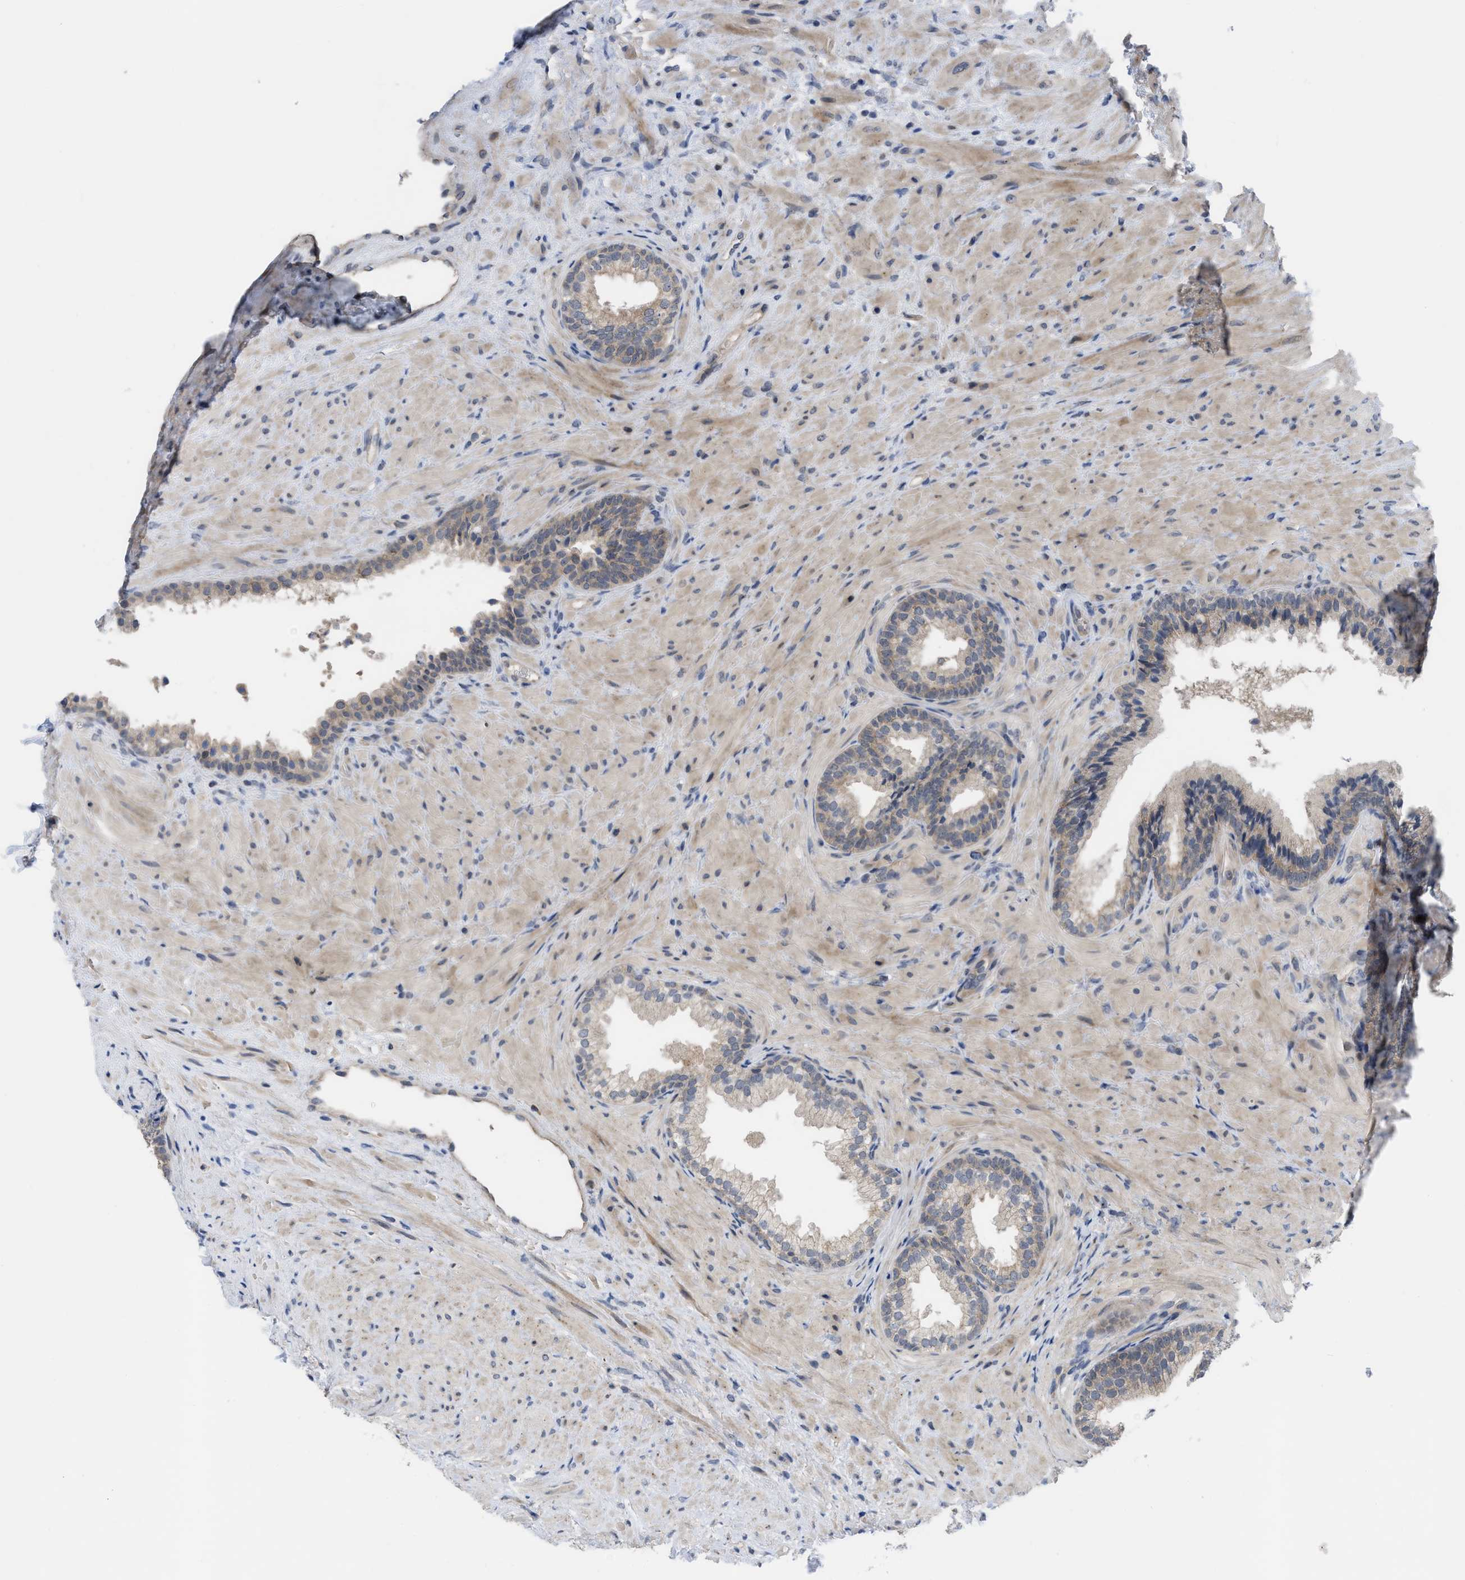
{"staining": {"intensity": "weak", "quantity": "25%-75%", "location": "cytoplasmic/membranous"}, "tissue": "prostate", "cell_type": "Glandular cells", "image_type": "normal", "snomed": [{"axis": "morphology", "description": "Normal tissue, NOS"}, {"axis": "topography", "description": "Prostate"}], "caption": "The image displays immunohistochemical staining of benign prostate. There is weak cytoplasmic/membranous staining is seen in about 25%-75% of glandular cells. The staining was performed using DAB to visualize the protein expression in brown, while the nuclei were stained in blue with hematoxylin (Magnification: 20x).", "gene": "LDAF1", "patient": {"sex": "male", "age": 76}}